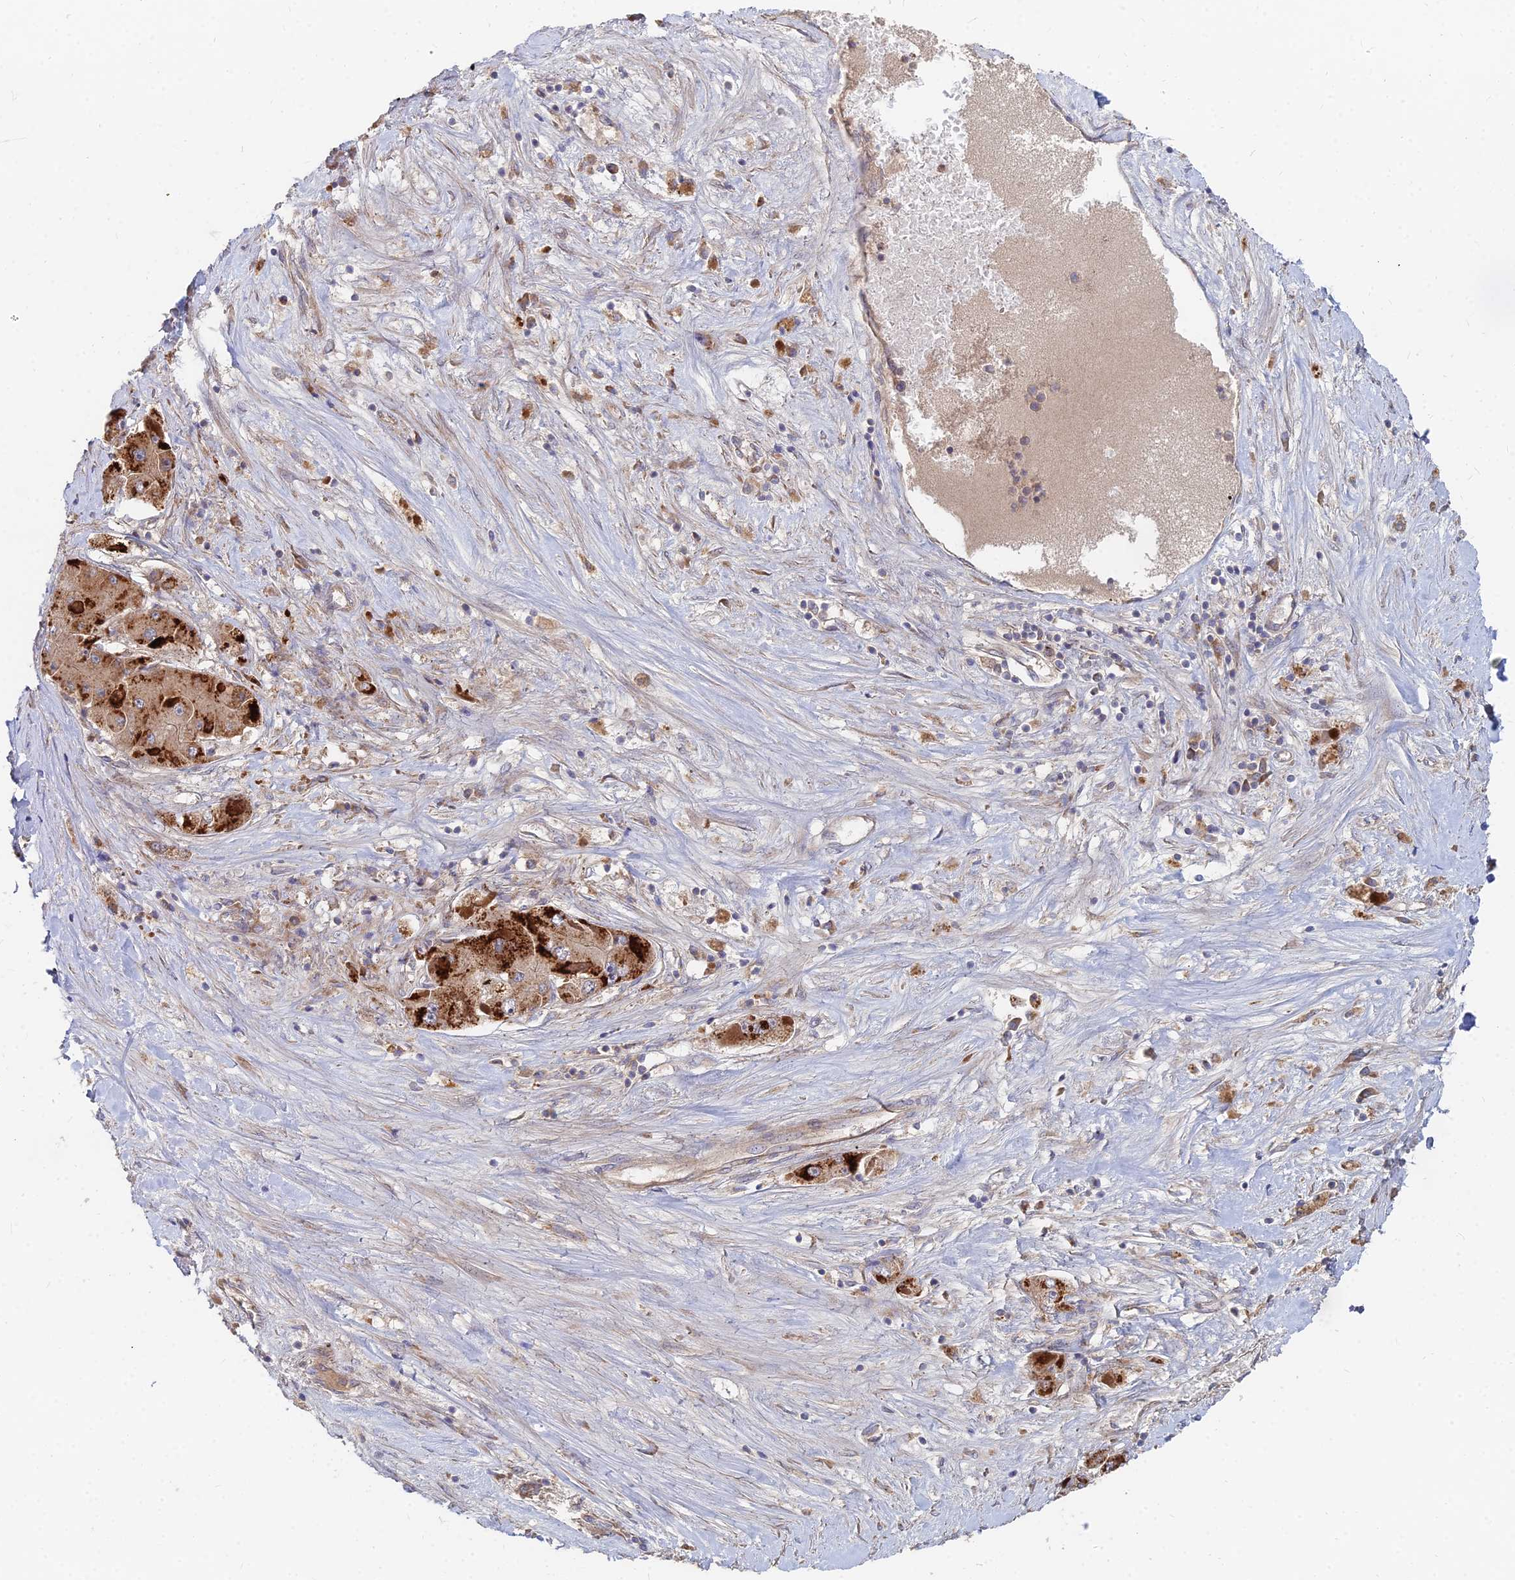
{"staining": {"intensity": "strong", "quantity": ">75%", "location": "cytoplasmic/membranous"}, "tissue": "liver cancer", "cell_type": "Tumor cells", "image_type": "cancer", "snomed": [{"axis": "morphology", "description": "Carcinoma, Hepatocellular, NOS"}, {"axis": "topography", "description": "Liver"}], "caption": "Immunohistochemical staining of hepatocellular carcinoma (liver) reveals high levels of strong cytoplasmic/membranous staining in about >75% of tumor cells.", "gene": "CCZ1", "patient": {"sex": "female", "age": 73}}